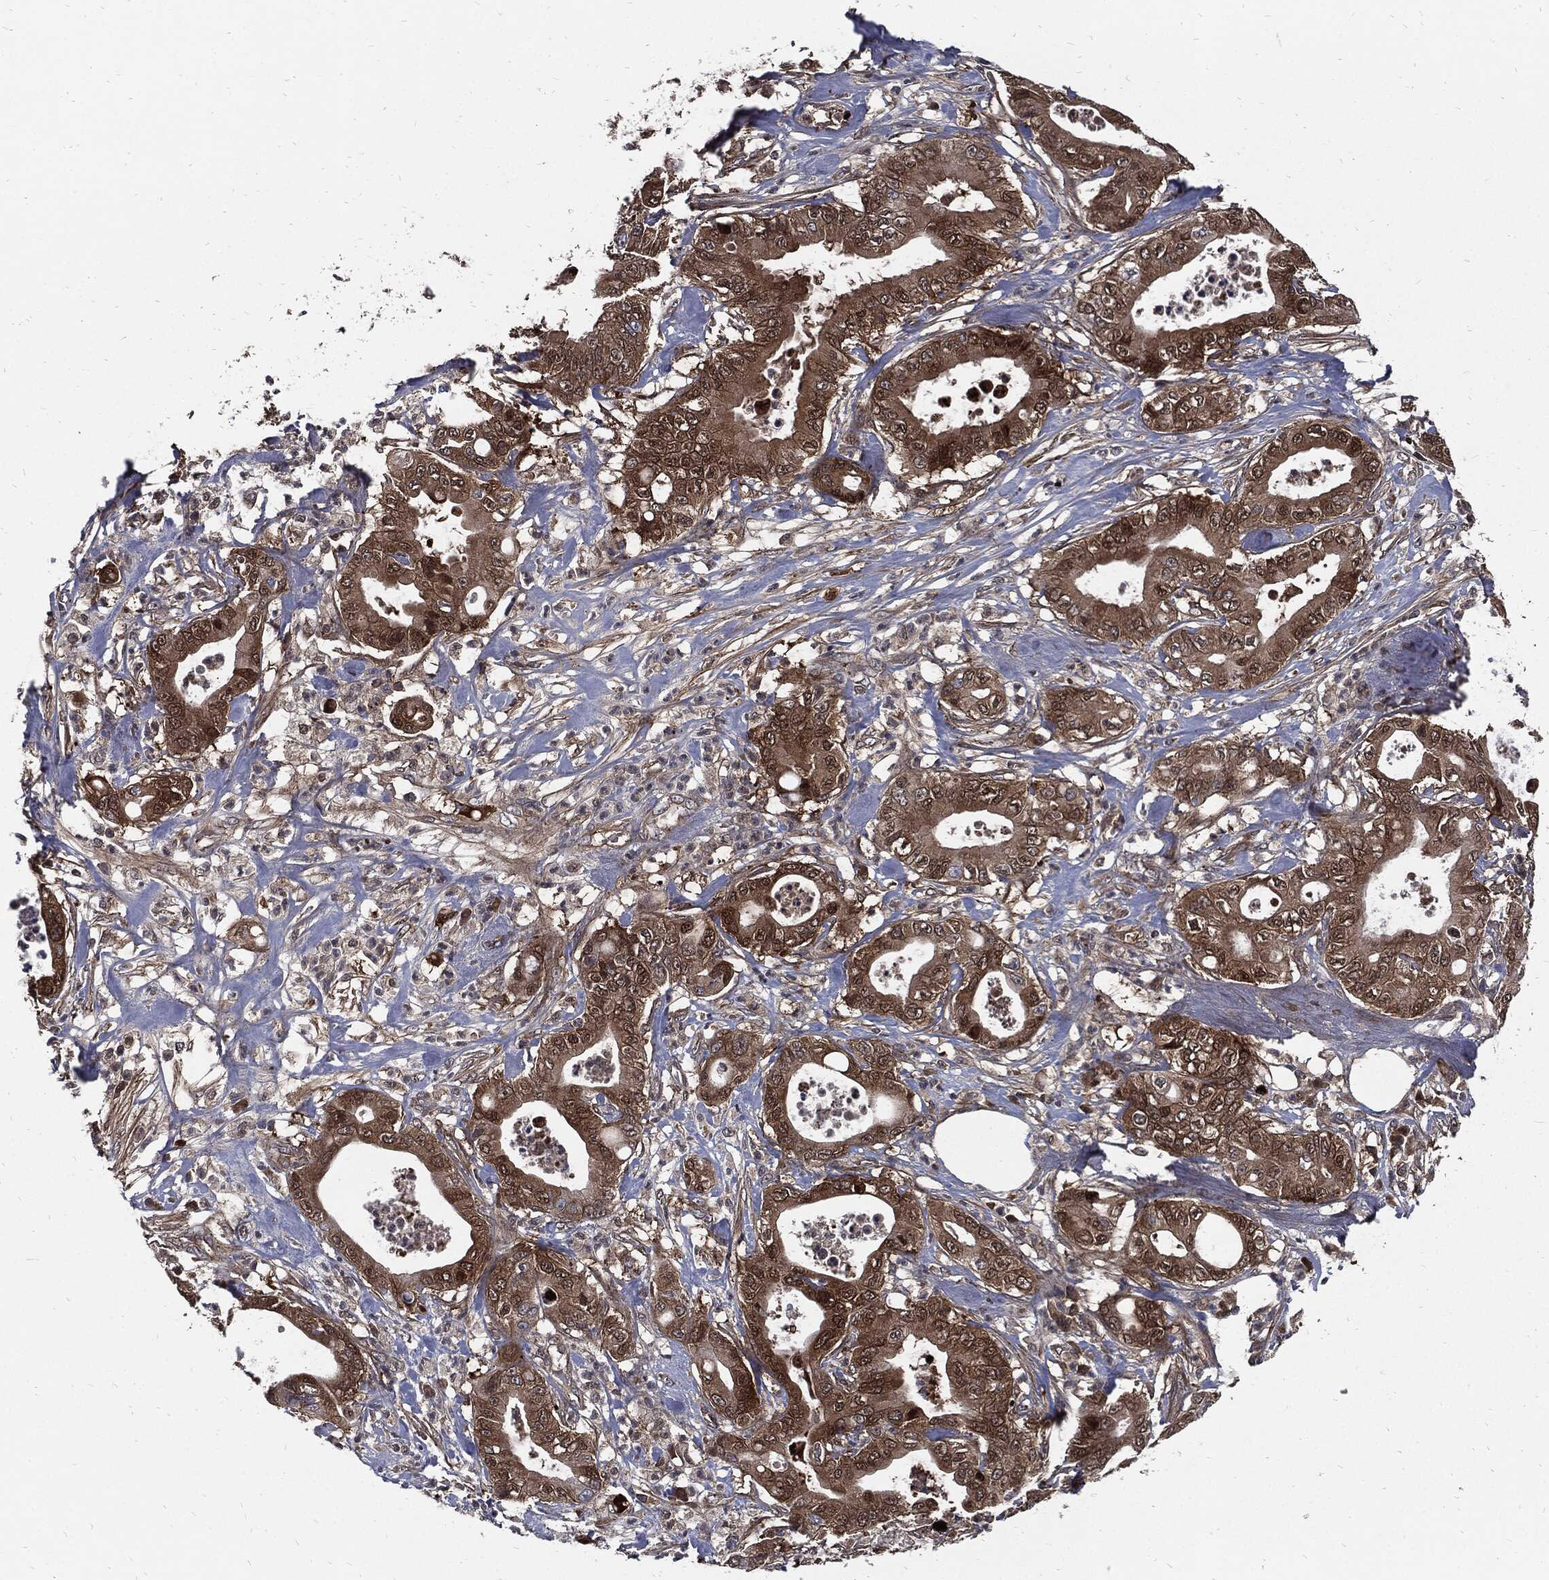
{"staining": {"intensity": "strong", "quantity": "25%-75%", "location": "cytoplasmic/membranous"}, "tissue": "pancreatic cancer", "cell_type": "Tumor cells", "image_type": "cancer", "snomed": [{"axis": "morphology", "description": "Adenocarcinoma, NOS"}, {"axis": "topography", "description": "Pancreas"}], "caption": "Immunohistochemistry photomicrograph of neoplastic tissue: human pancreatic cancer (adenocarcinoma) stained using IHC exhibits high levels of strong protein expression localized specifically in the cytoplasmic/membranous of tumor cells, appearing as a cytoplasmic/membranous brown color.", "gene": "CLU", "patient": {"sex": "male", "age": 71}}